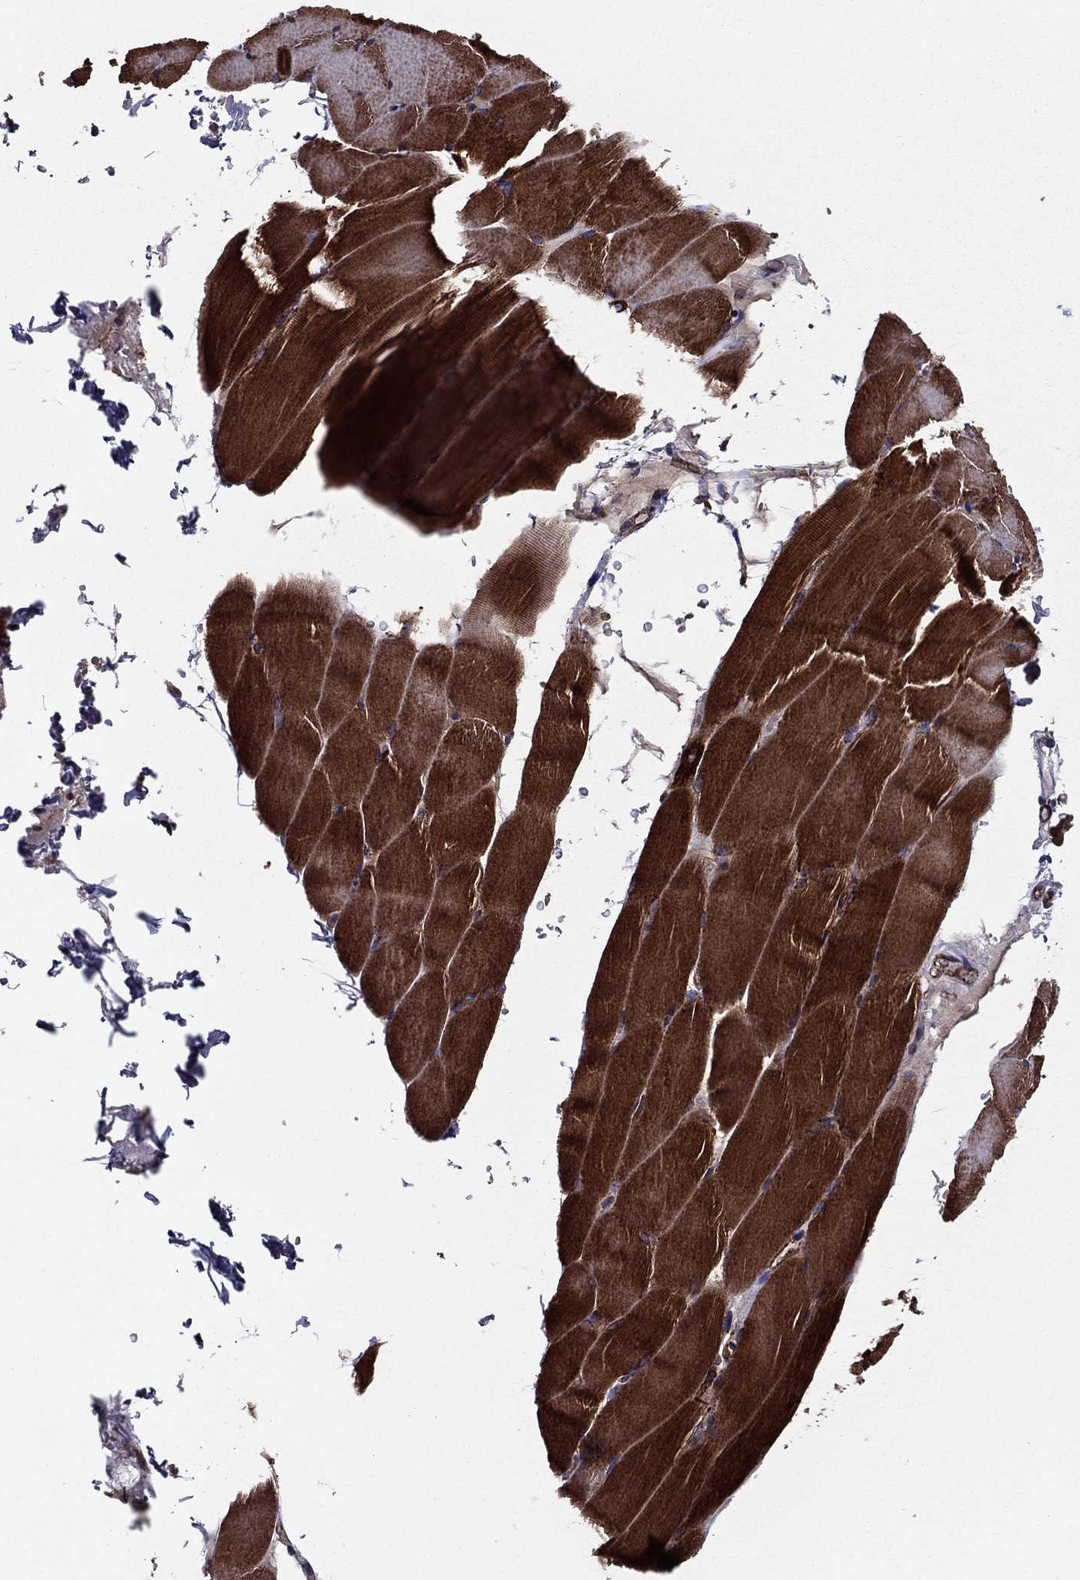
{"staining": {"intensity": "strong", "quantity": "25%-75%", "location": "cytoplasmic/membranous"}, "tissue": "skeletal muscle", "cell_type": "Myocytes", "image_type": "normal", "snomed": [{"axis": "morphology", "description": "Normal tissue, NOS"}, {"axis": "topography", "description": "Skeletal muscle"}], "caption": "Unremarkable skeletal muscle shows strong cytoplasmic/membranous staining in approximately 25%-75% of myocytes, visualized by immunohistochemistry. (DAB (3,3'-diaminobenzidine) IHC, brown staining for protein, blue staining for nuclei).", "gene": "EHBP1L1", "patient": {"sex": "female", "age": 37}}